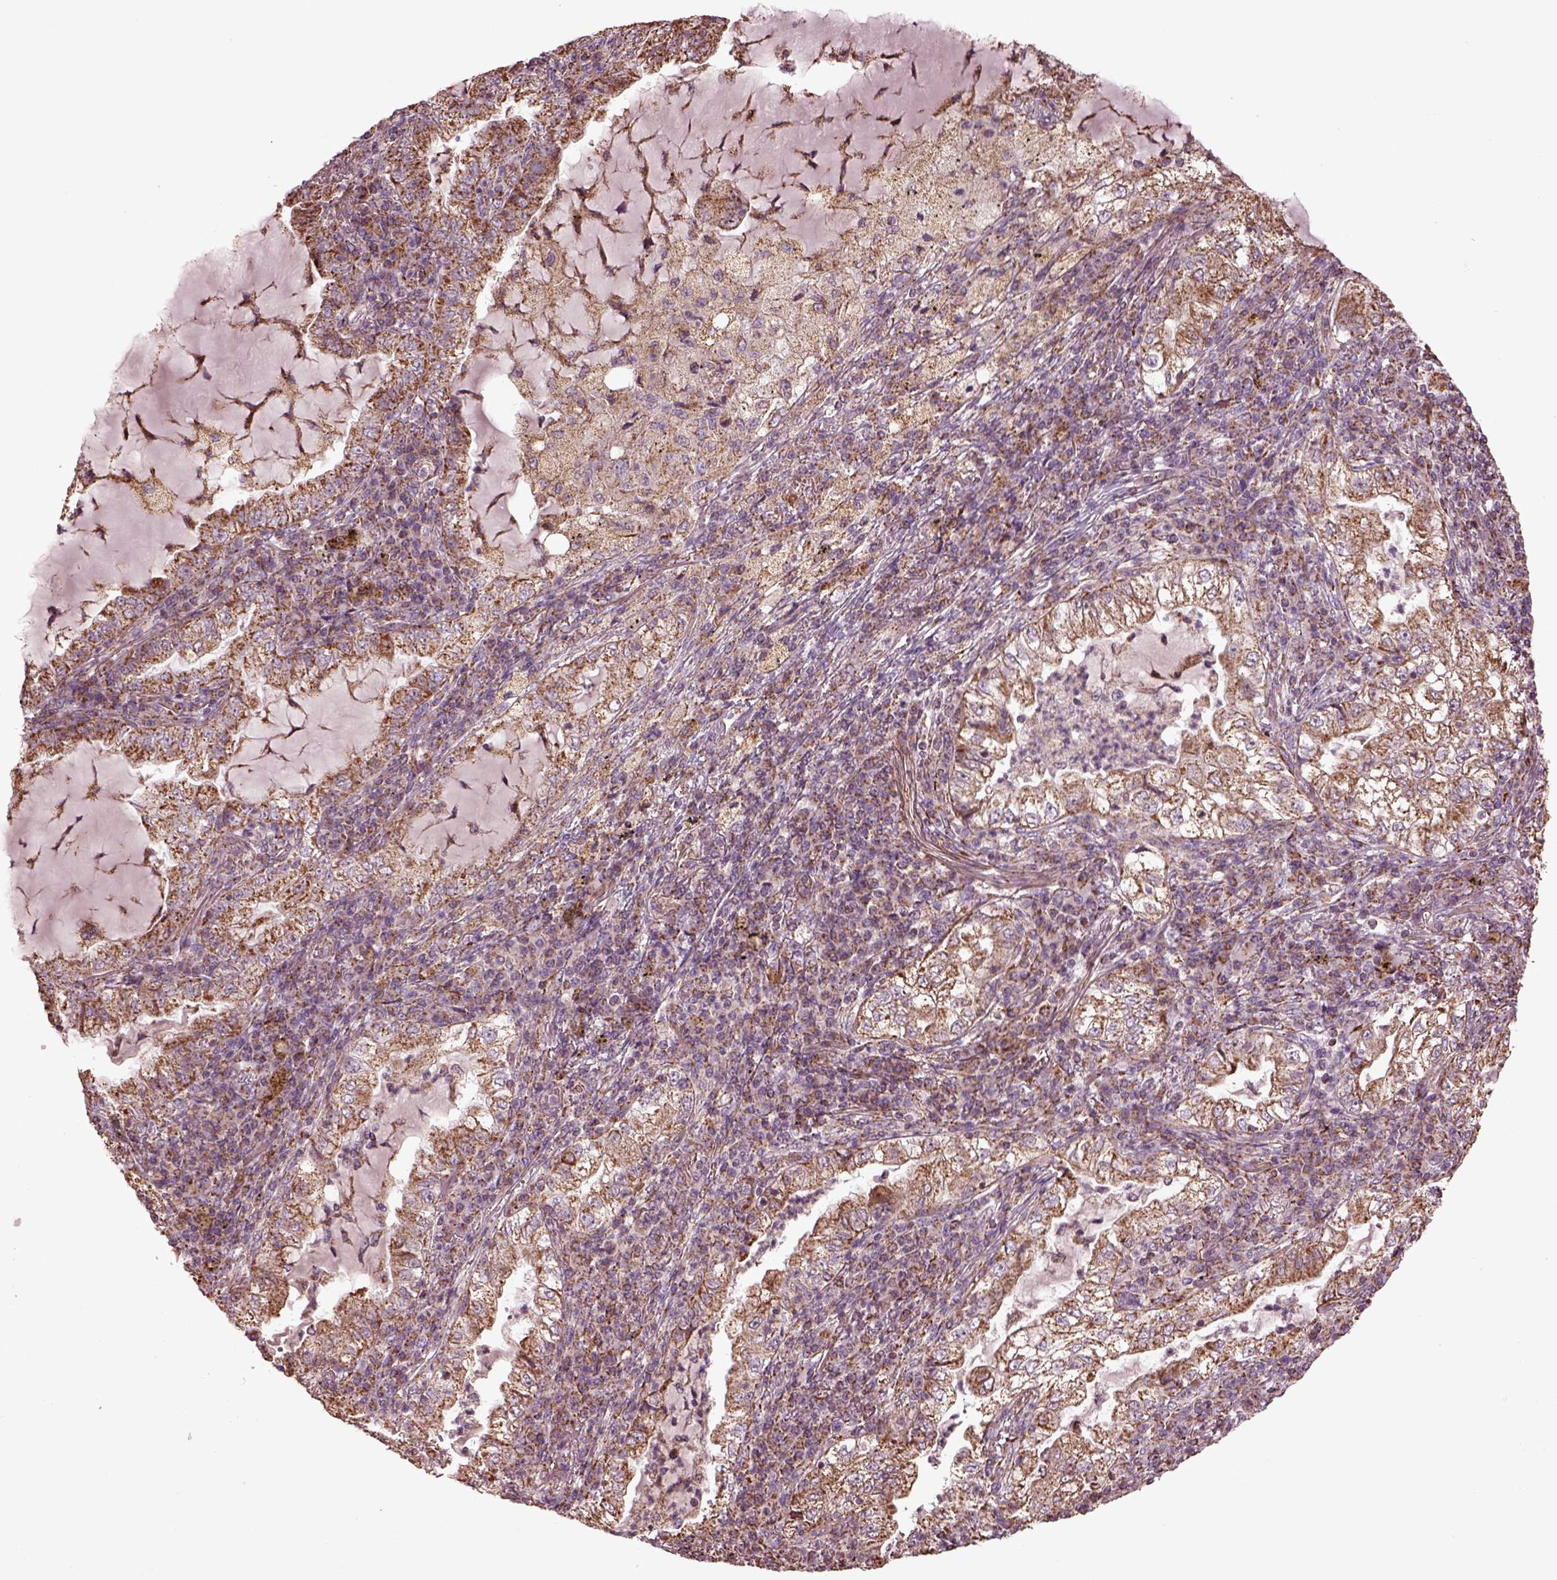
{"staining": {"intensity": "weak", "quantity": ">75%", "location": "cytoplasmic/membranous"}, "tissue": "lung cancer", "cell_type": "Tumor cells", "image_type": "cancer", "snomed": [{"axis": "morphology", "description": "Adenocarcinoma, NOS"}, {"axis": "topography", "description": "Lung"}], "caption": "The histopathology image shows immunohistochemical staining of lung adenocarcinoma. There is weak cytoplasmic/membranous staining is identified in approximately >75% of tumor cells.", "gene": "TMEM254", "patient": {"sex": "female", "age": 73}}